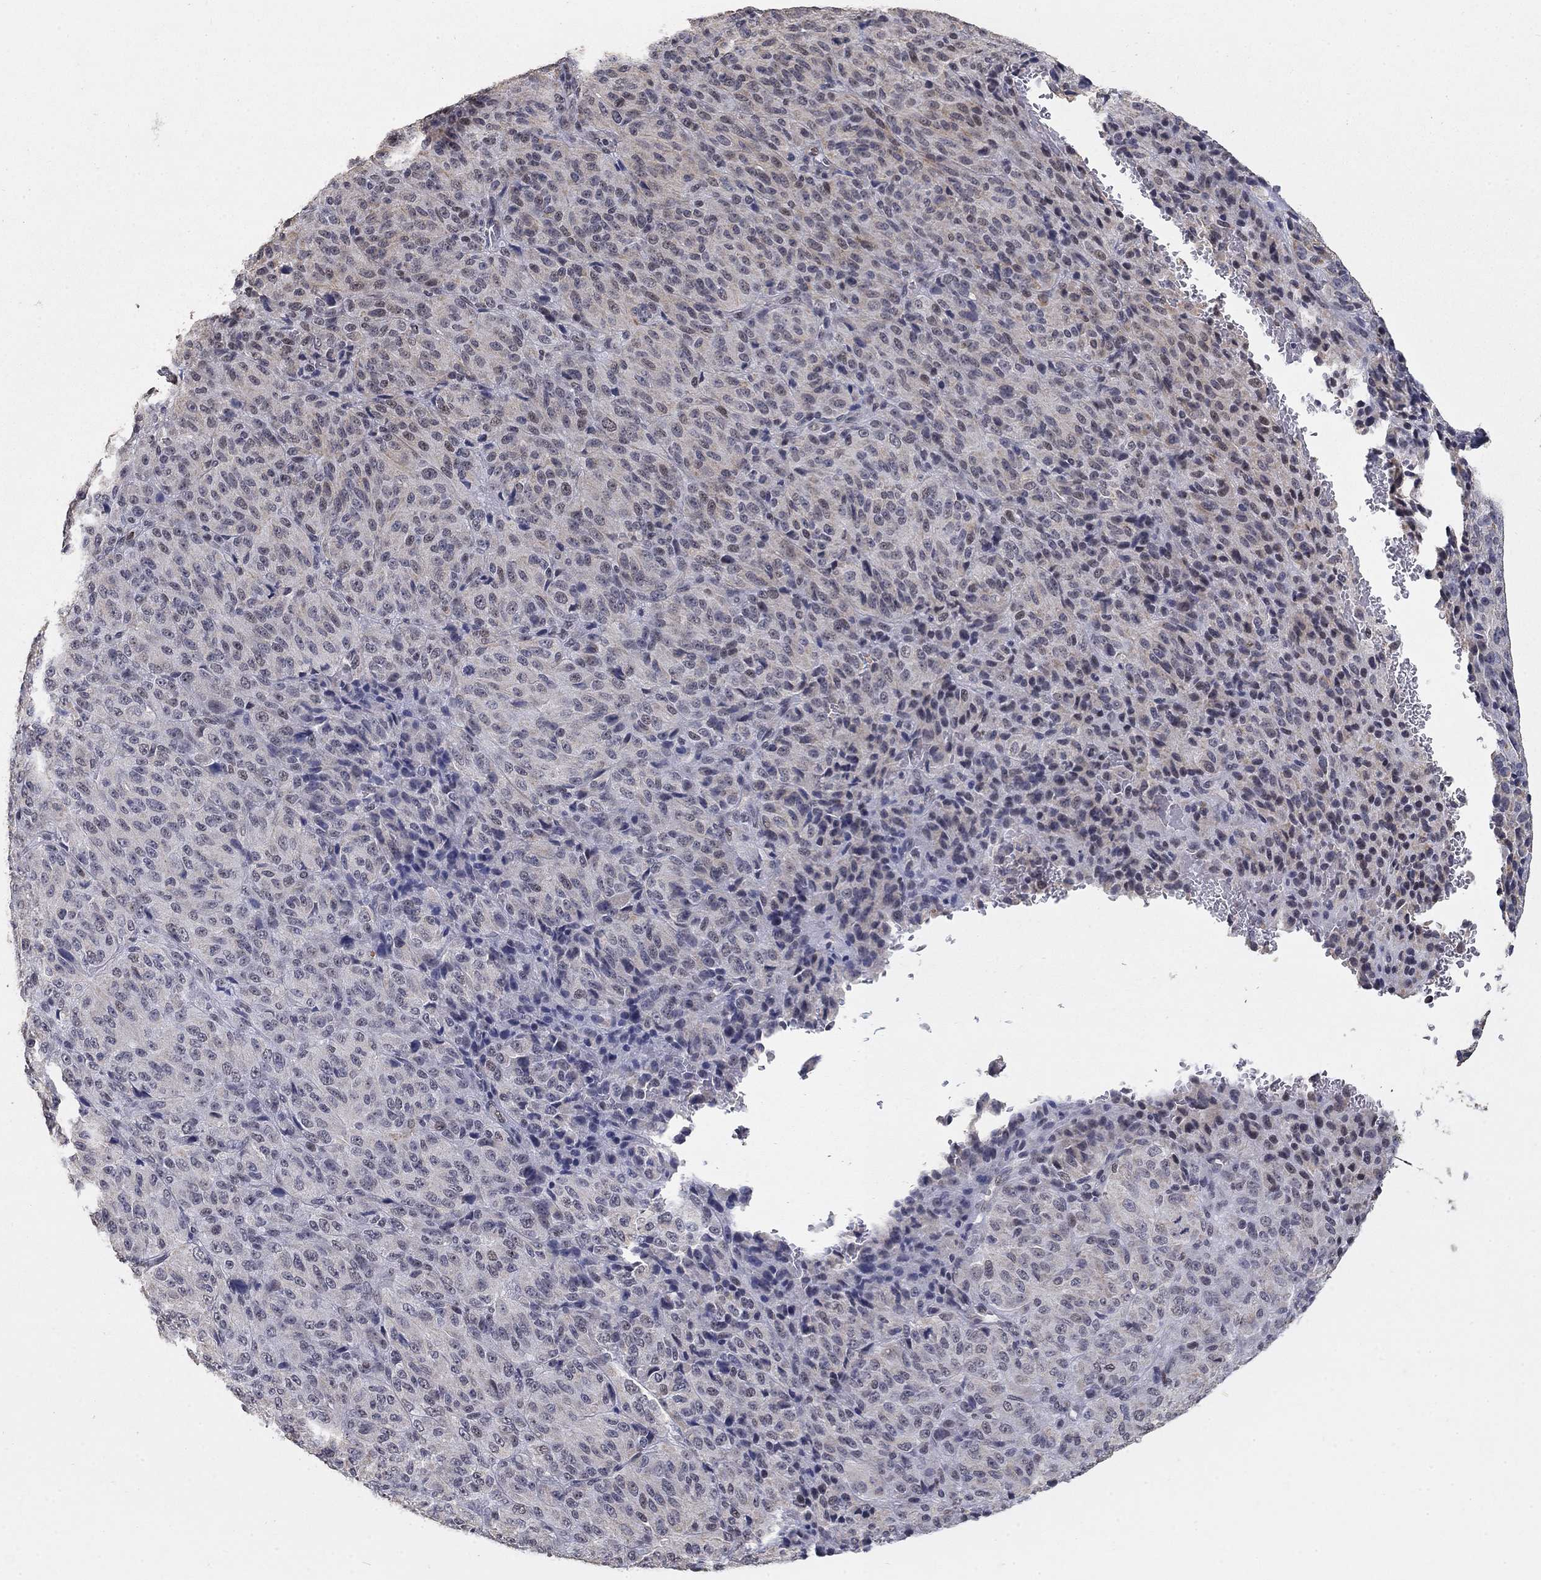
{"staining": {"intensity": "negative", "quantity": "none", "location": "none"}, "tissue": "melanoma", "cell_type": "Tumor cells", "image_type": "cancer", "snomed": [{"axis": "morphology", "description": "Malignant melanoma, Metastatic site"}, {"axis": "topography", "description": "Brain"}], "caption": "The immunohistochemistry (IHC) photomicrograph has no significant staining in tumor cells of malignant melanoma (metastatic site) tissue.", "gene": "GRIA3", "patient": {"sex": "female", "age": 56}}